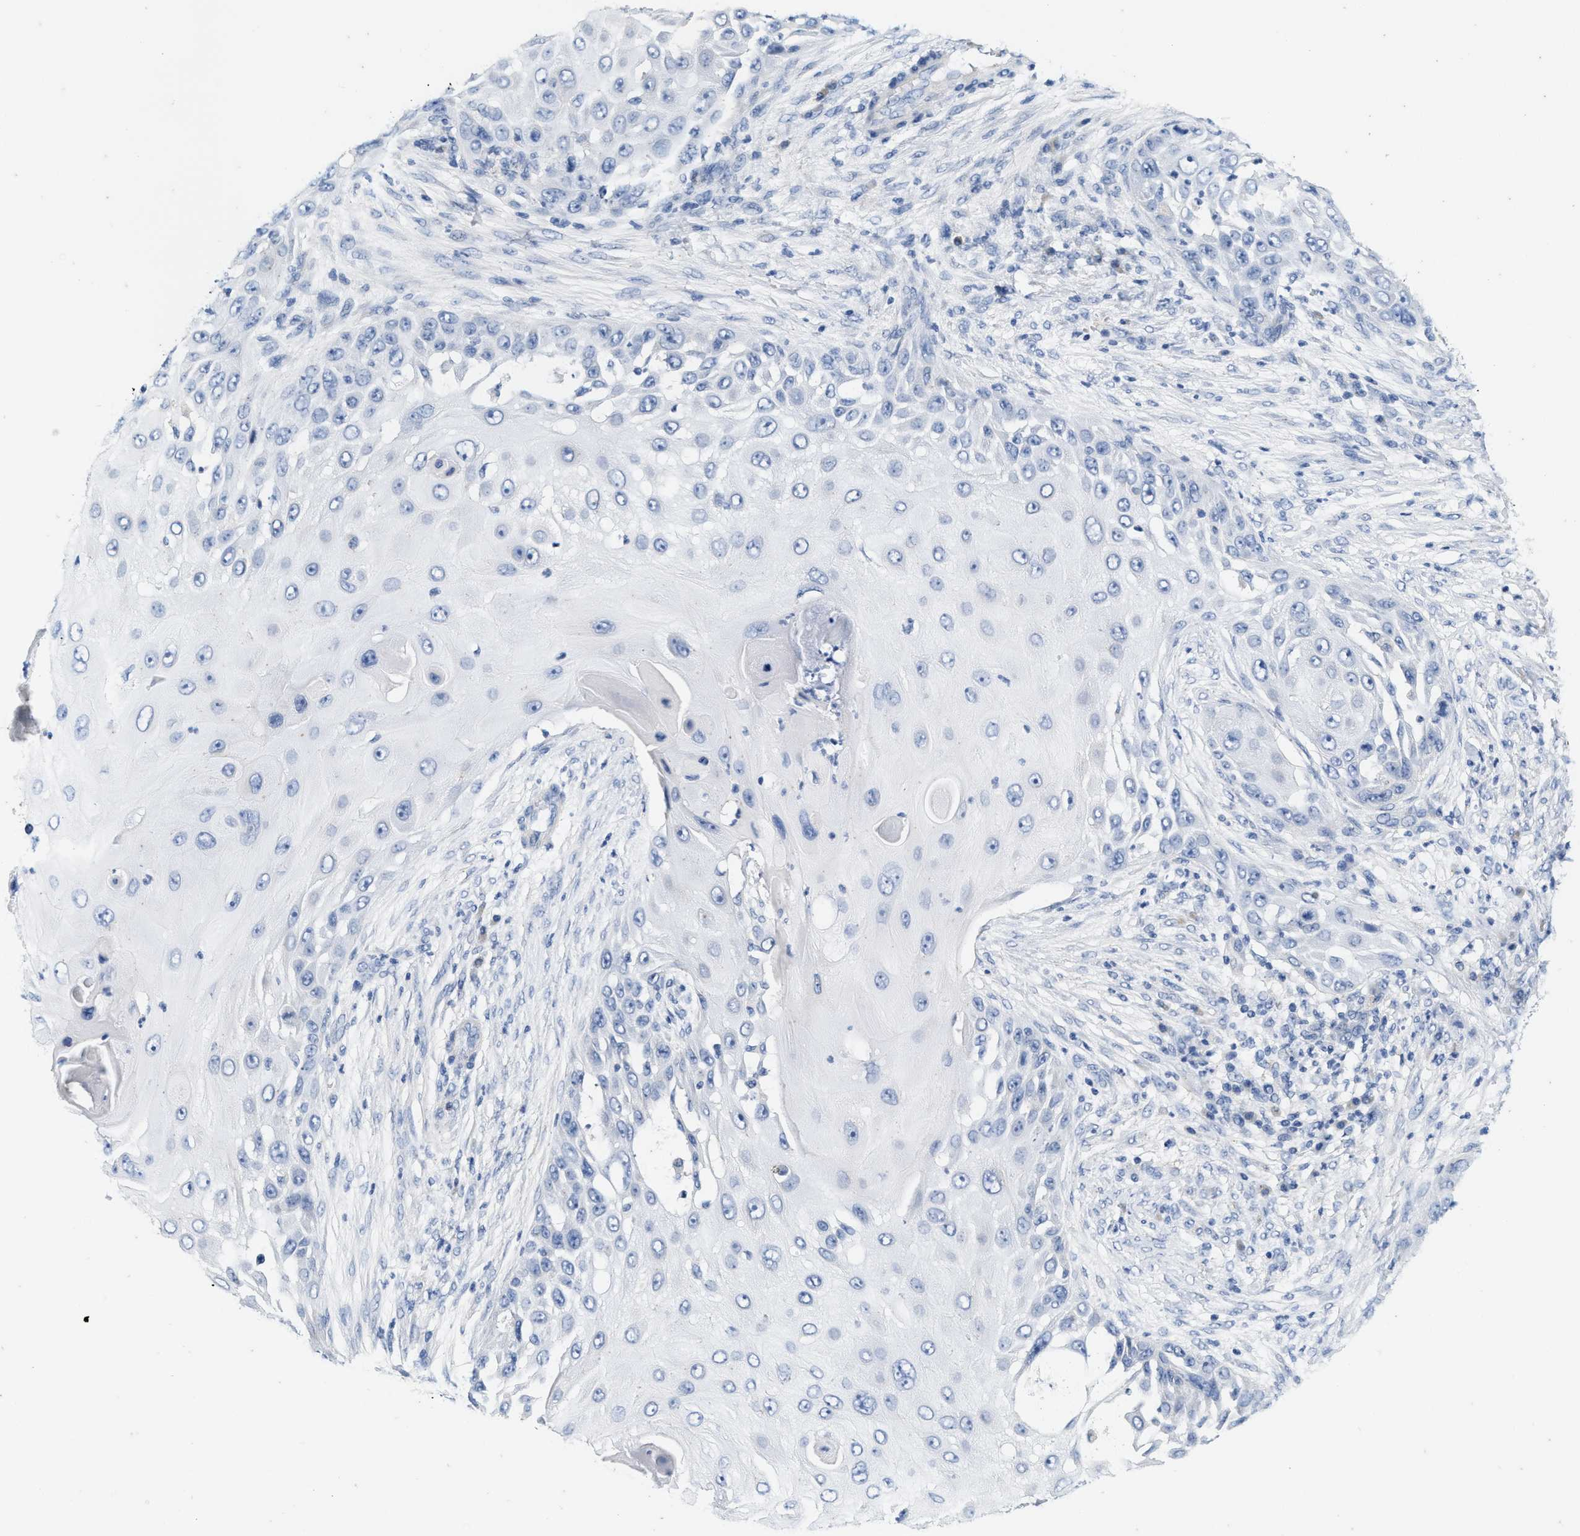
{"staining": {"intensity": "negative", "quantity": "none", "location": "none"}, "tissue": "skin cancer", "cell_type": "Tumor cells", "image_type": "cancer", "snomed": [{"axis": "morphology", "description": "Squamous cell carcinoma, NOS"}, {"axis": "topography", "description": "Skin"}], "caption": "Tumor cells are negative for protein expression in human skin squamous cell carcinoma.", "gene": "ABCB11", "patient": {"sex": "female", "age": 44}}